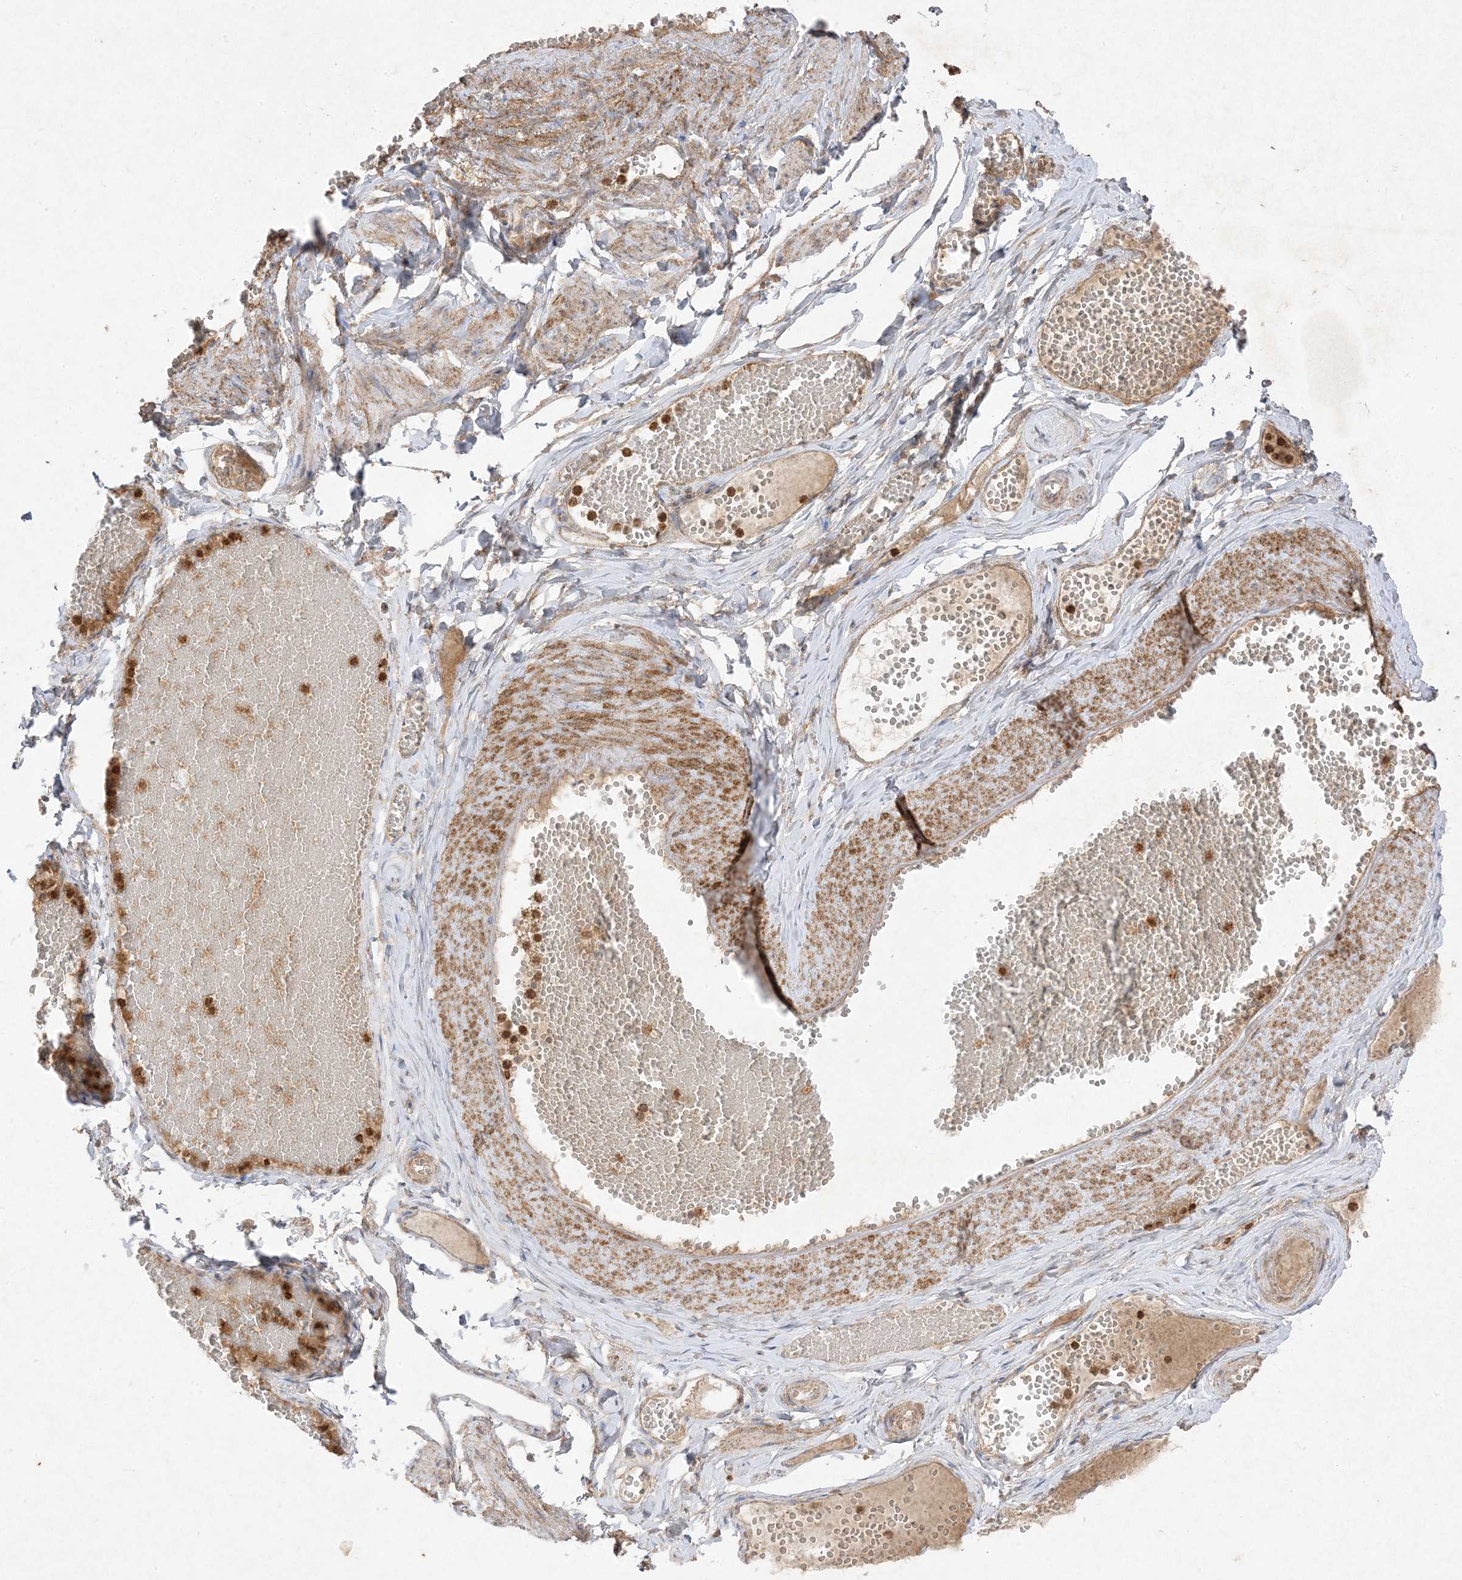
{"staining": {"intensity": "weak", "quantity": ">75%", "location": "cytoplasmic/membranous"}, "tissue": "adipose tissue", "cell_type": "Adipocytes", "image_type": "normal", "snomed": [{"axis": "morphology", "description": "Normal tissue, NOS"}, {"axis": "topography", "description": "Smooth muscle"}, {"axis": "topography", "description": "Peripheral nerve tissue"}], "caption": "Immunohistochemical staining of normal adipose tissue exhibits low levels of weak cytoplasmic/membranous staining in about >75% of adipocytes.", "gene": "UBE2C", "patient": {"sex": "female", "age": 39}}